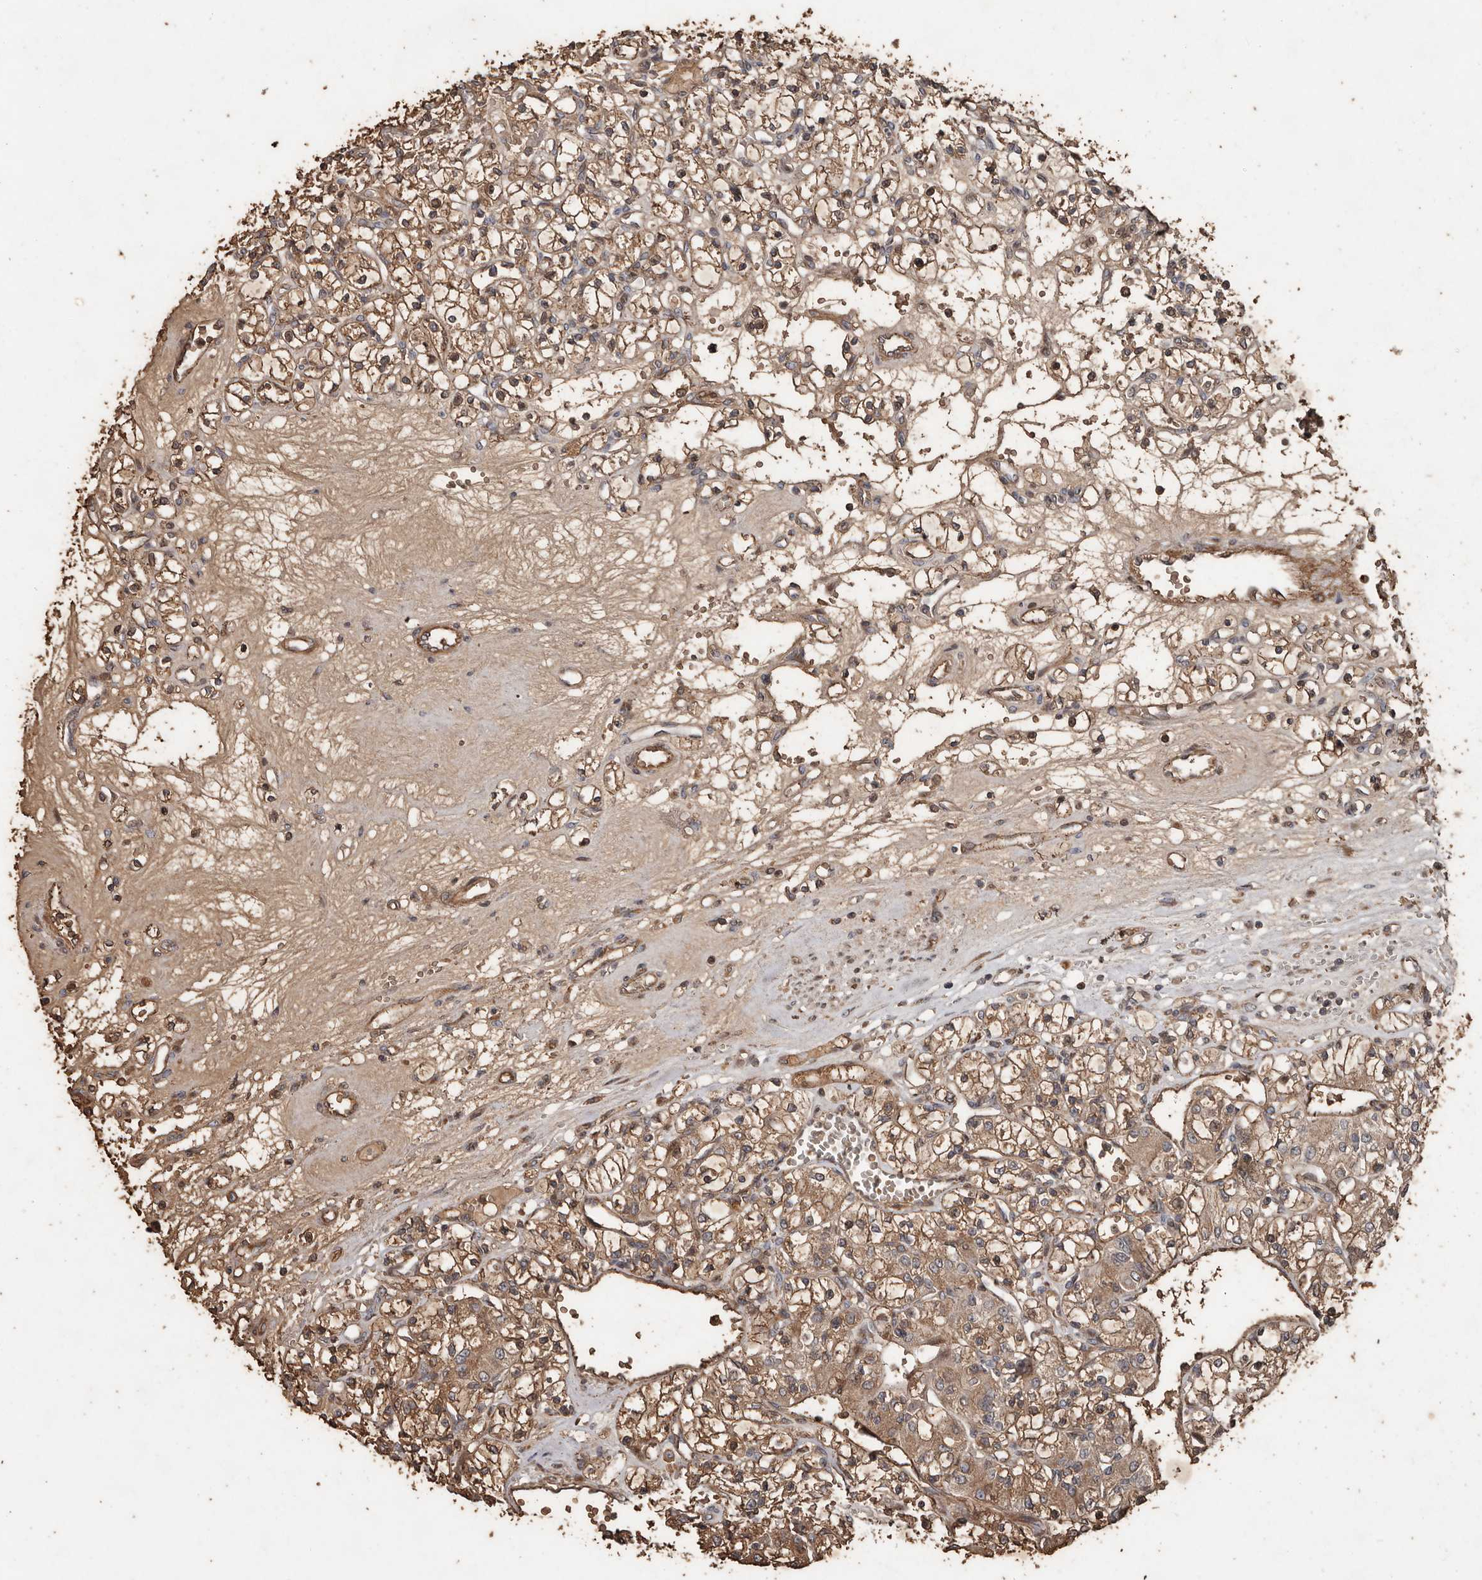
{"staining": {"intensity": "moderate", "quantity": ">75%", "location": "cytoplasmic/membranous"}, "tissue": "renal cancer", "cell_type": "Tumor cells", "image_type": "cancer", "snomed": [{"axis": "morphology", "description": "Adenocarcinoma, NOS"}, {"axis": "topography", "description": "Kidney"}], "caption": "Renal adenocarcinoma stained with a protein marker shows moderate staining in tumor cells.", "gene": "RANBP17", "patient": {"sex": "female", "age": 59}}